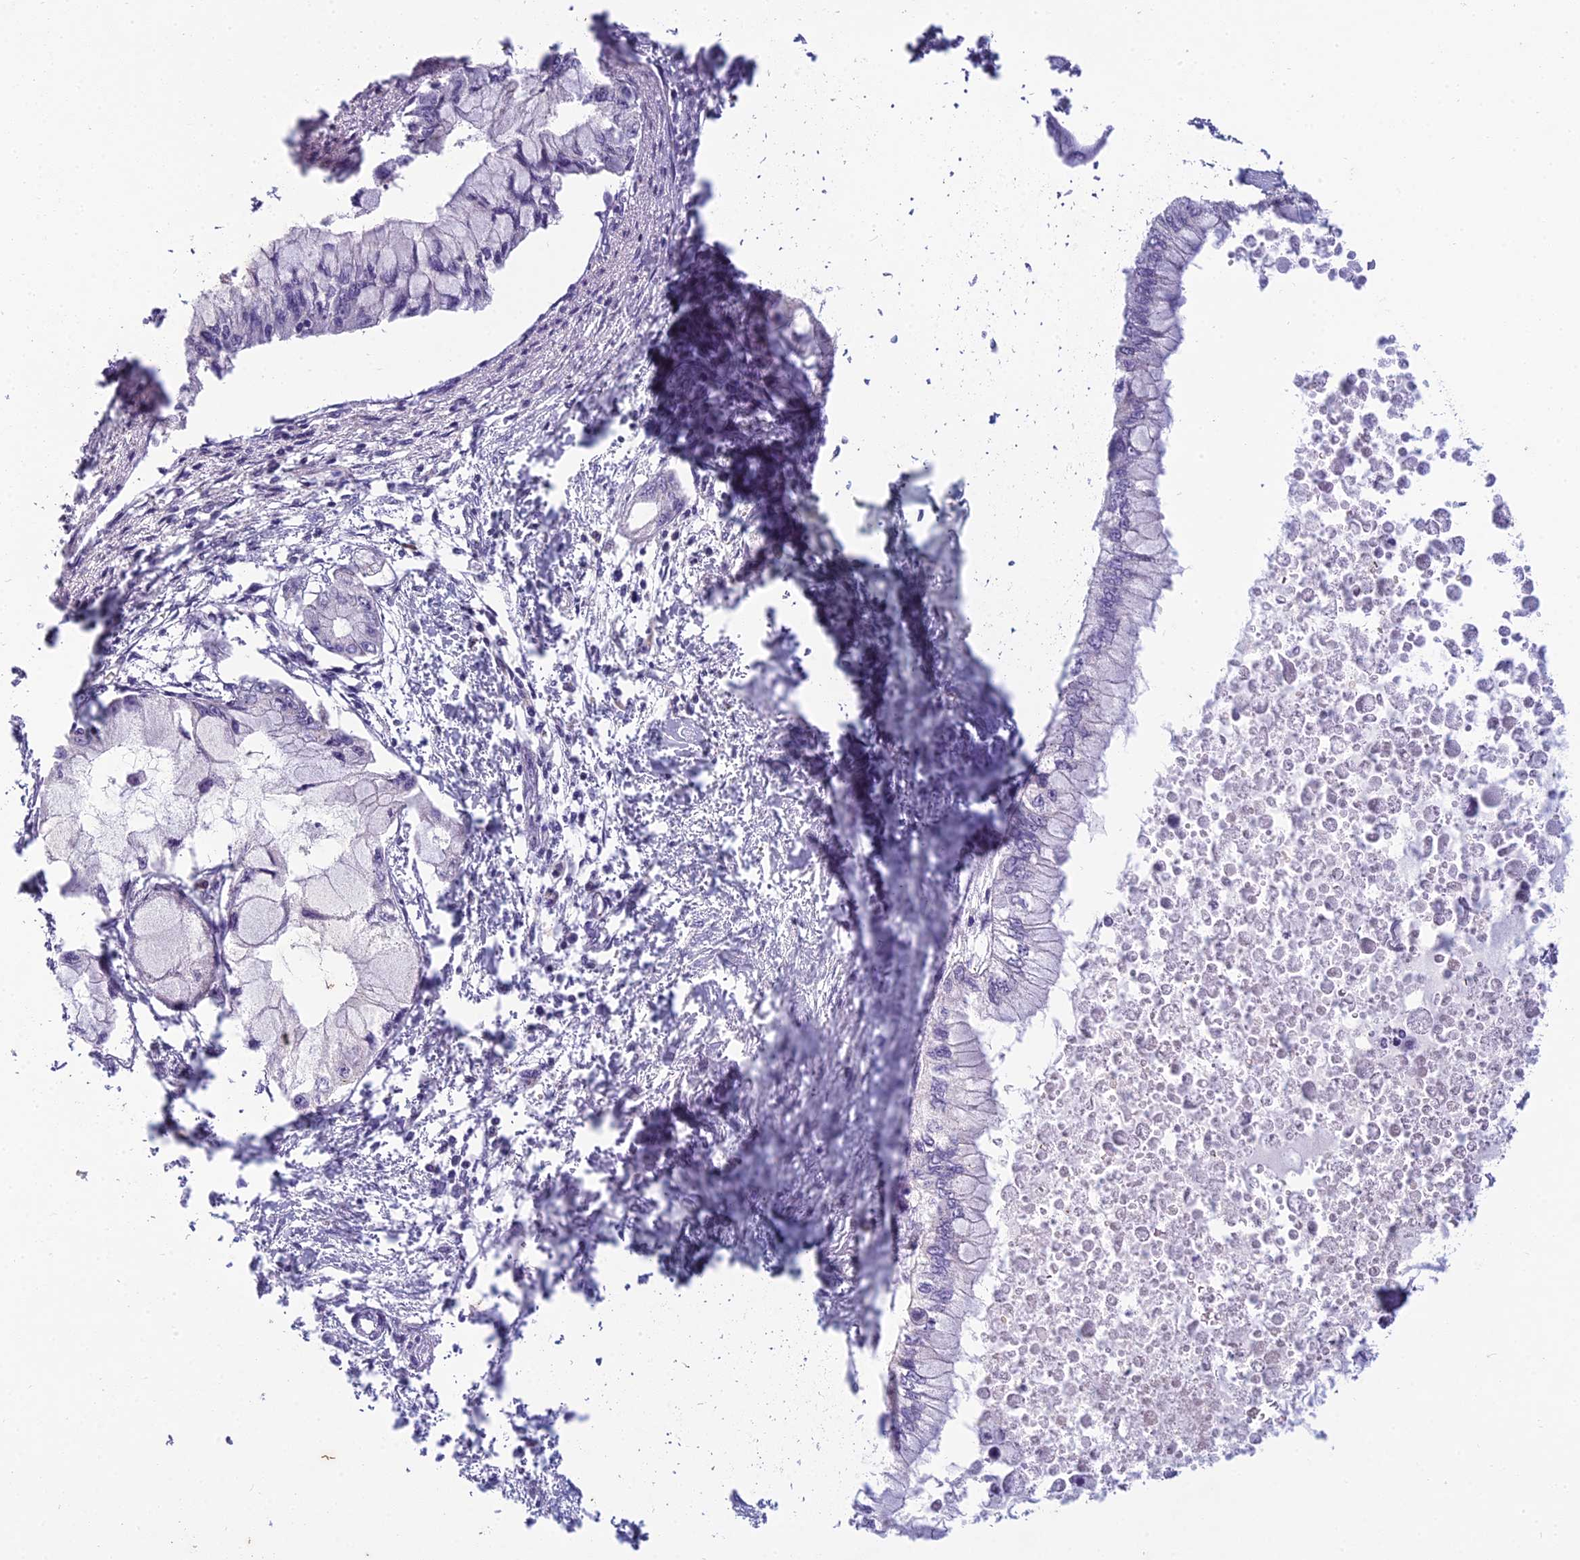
{"staining": {"intensity": "negative", "quantity": "none", "location": "none"}, "tissue": "pancreatic cancer", "cell_type": "Tumor cells", "image_type": "cancer", "snomed": [{"axis": "morphology", "description": "Adenocarcinoma, NOS"}, {"axis": "topography", "description": "Pancreas"}], "caption": "Adenocarcinoma (pancreatic) was stained to show a protein in brown. There is no significant positivity in tumor cells. (Immunohistochemistry, brightfield microscopy, high magnification).", "gene": "ENSG00000188897", "patient": {"sex": "male", "age": 48}}